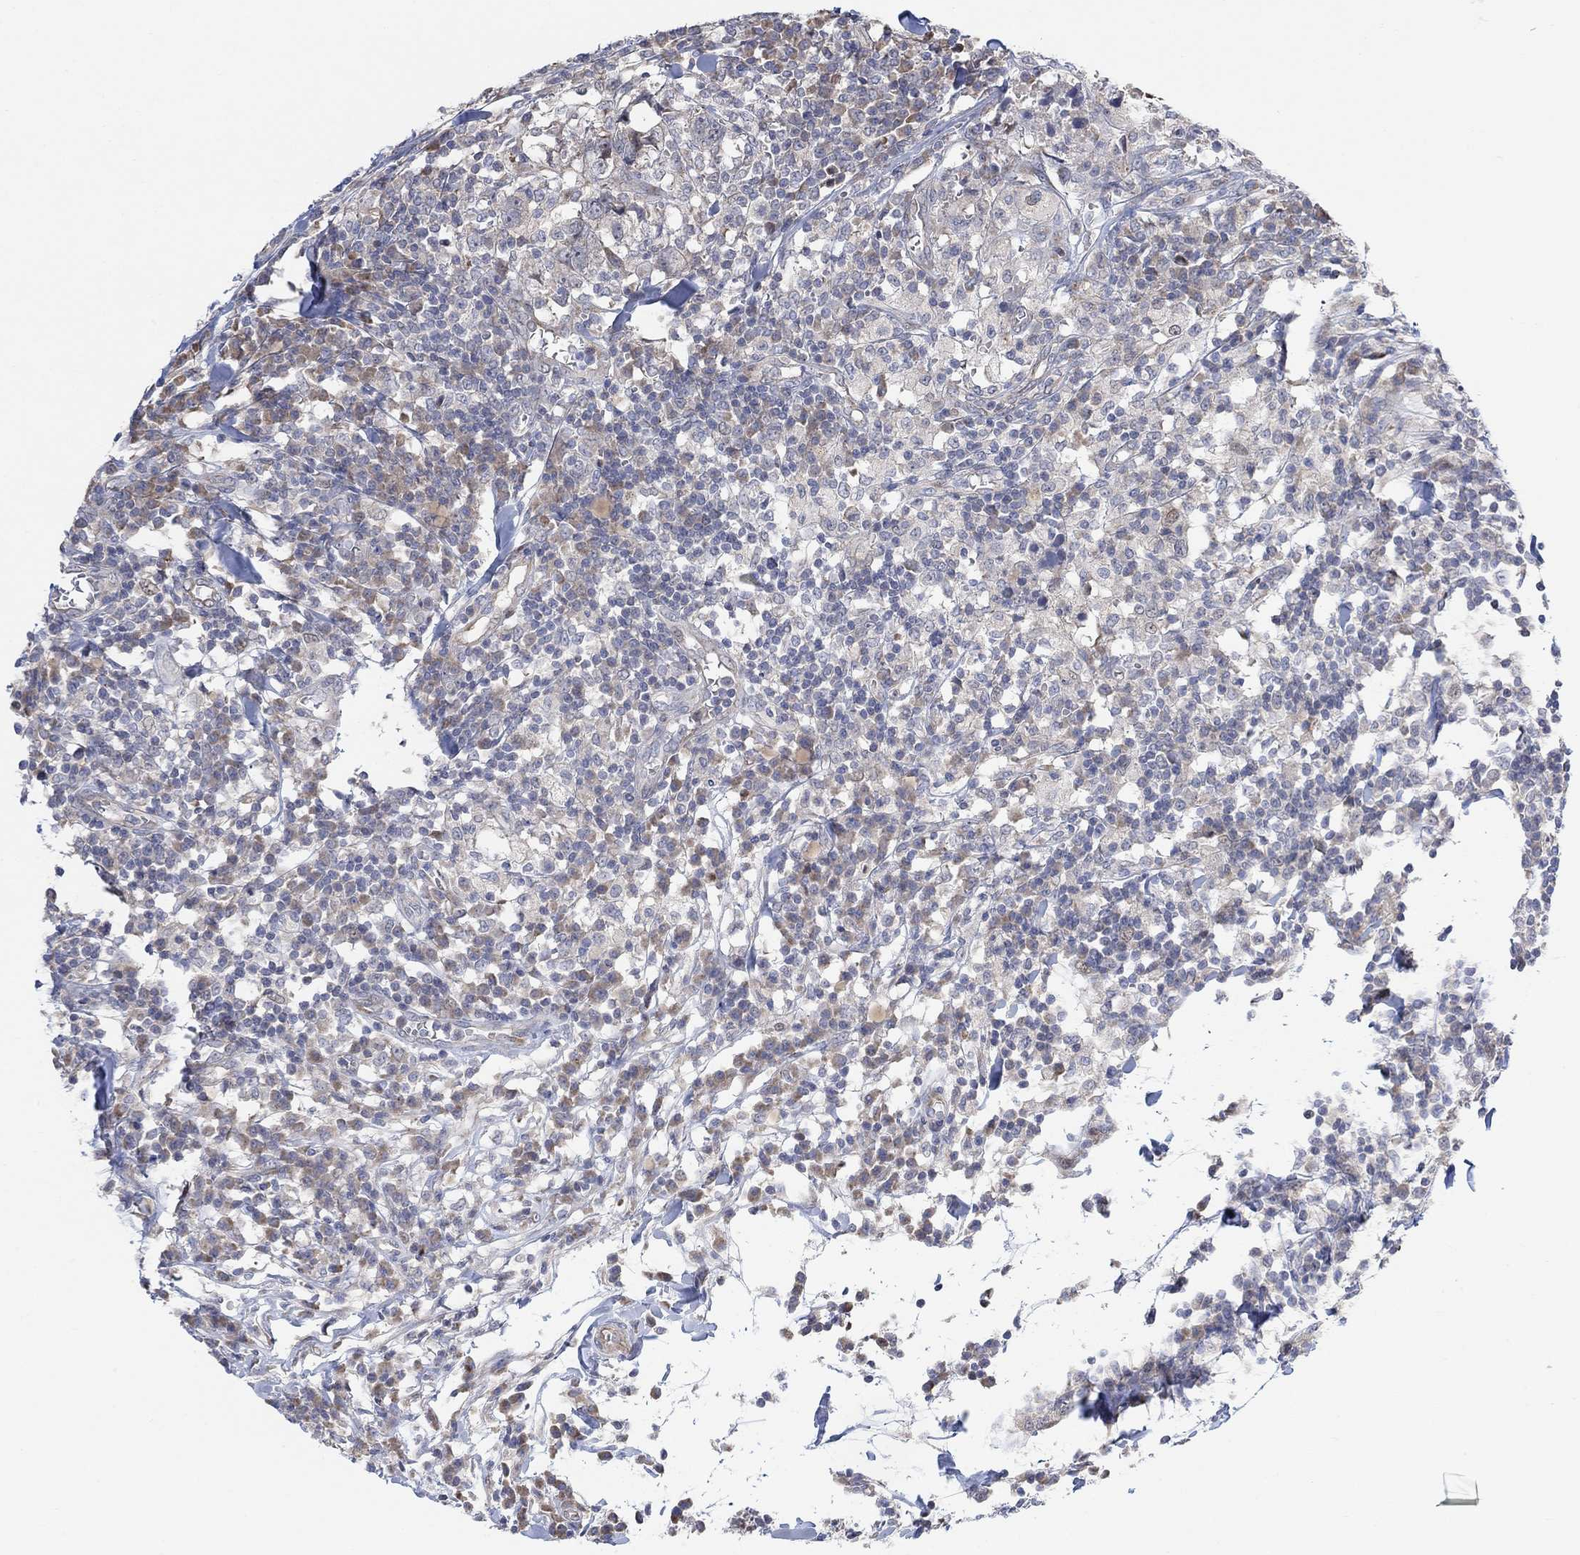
{"staining": {"intensity": "weak", "quantity": "<25%", "location": "cytoplasmic/membranous"}, "tissue": "breast cancer", "cell_type": "Tumor cells", "image_type": "cancer", "snomed": [{"axis": "morphology", "description": "Duct carcinoma"}, {"axis": "topography", "description": "Breast"}], "caption": "This image is of breast invasive ductal carcinoma stained with immunohistochemistry to label a protein in brown with the nuclei are counter-stained blue. There is no expression in tumor cells.", "gene": "CNTF", "patient": {"sex": "female", "age": 30}}